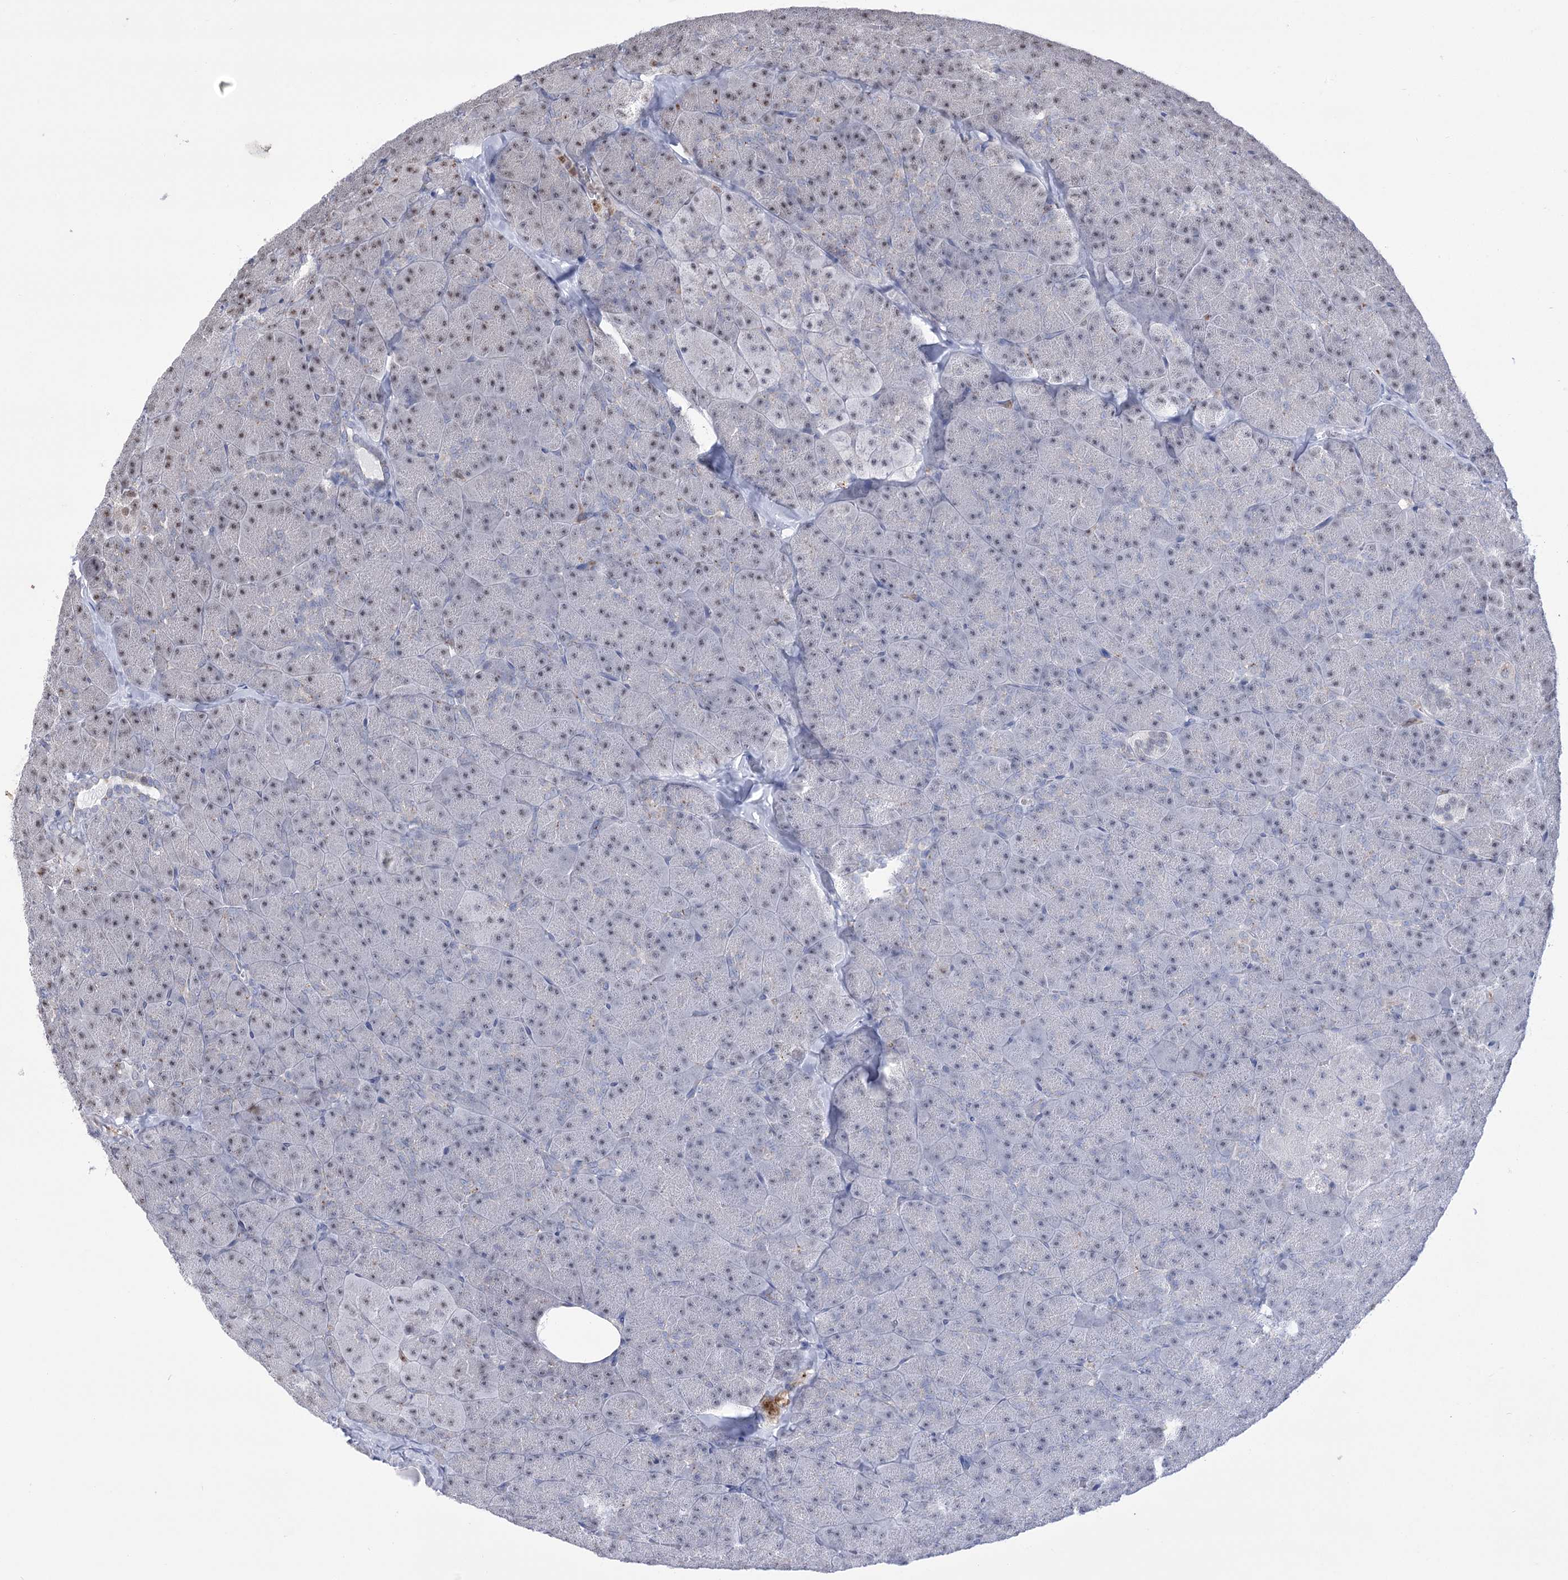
{"staining": {"intensity": "moderate", "quantity": "25%-75%", "location": "cytoplasmic/membranous,nuclear"}, "tissue": "pancreas", "cell_type": "Exocrine glandular cells", "image_type": "normal", "snomed": [{"axis": "morphology", "description": "Normal tissue, NOS"}, {"axis": "topography", "description": "Pancreas"}], "caption": "IHC image of unremarkable pancreas: pancreas stained using IHC demonstrates medium levels of moderate protein expression localized specifically in the cytoplasmic/membranous,nuclear of exocrine glandular cells, appearing as a cytoplasmic/membranous,nuclear brown color.", "gene": "SIAE", "patient": {"sex": "male", "age": 36}}